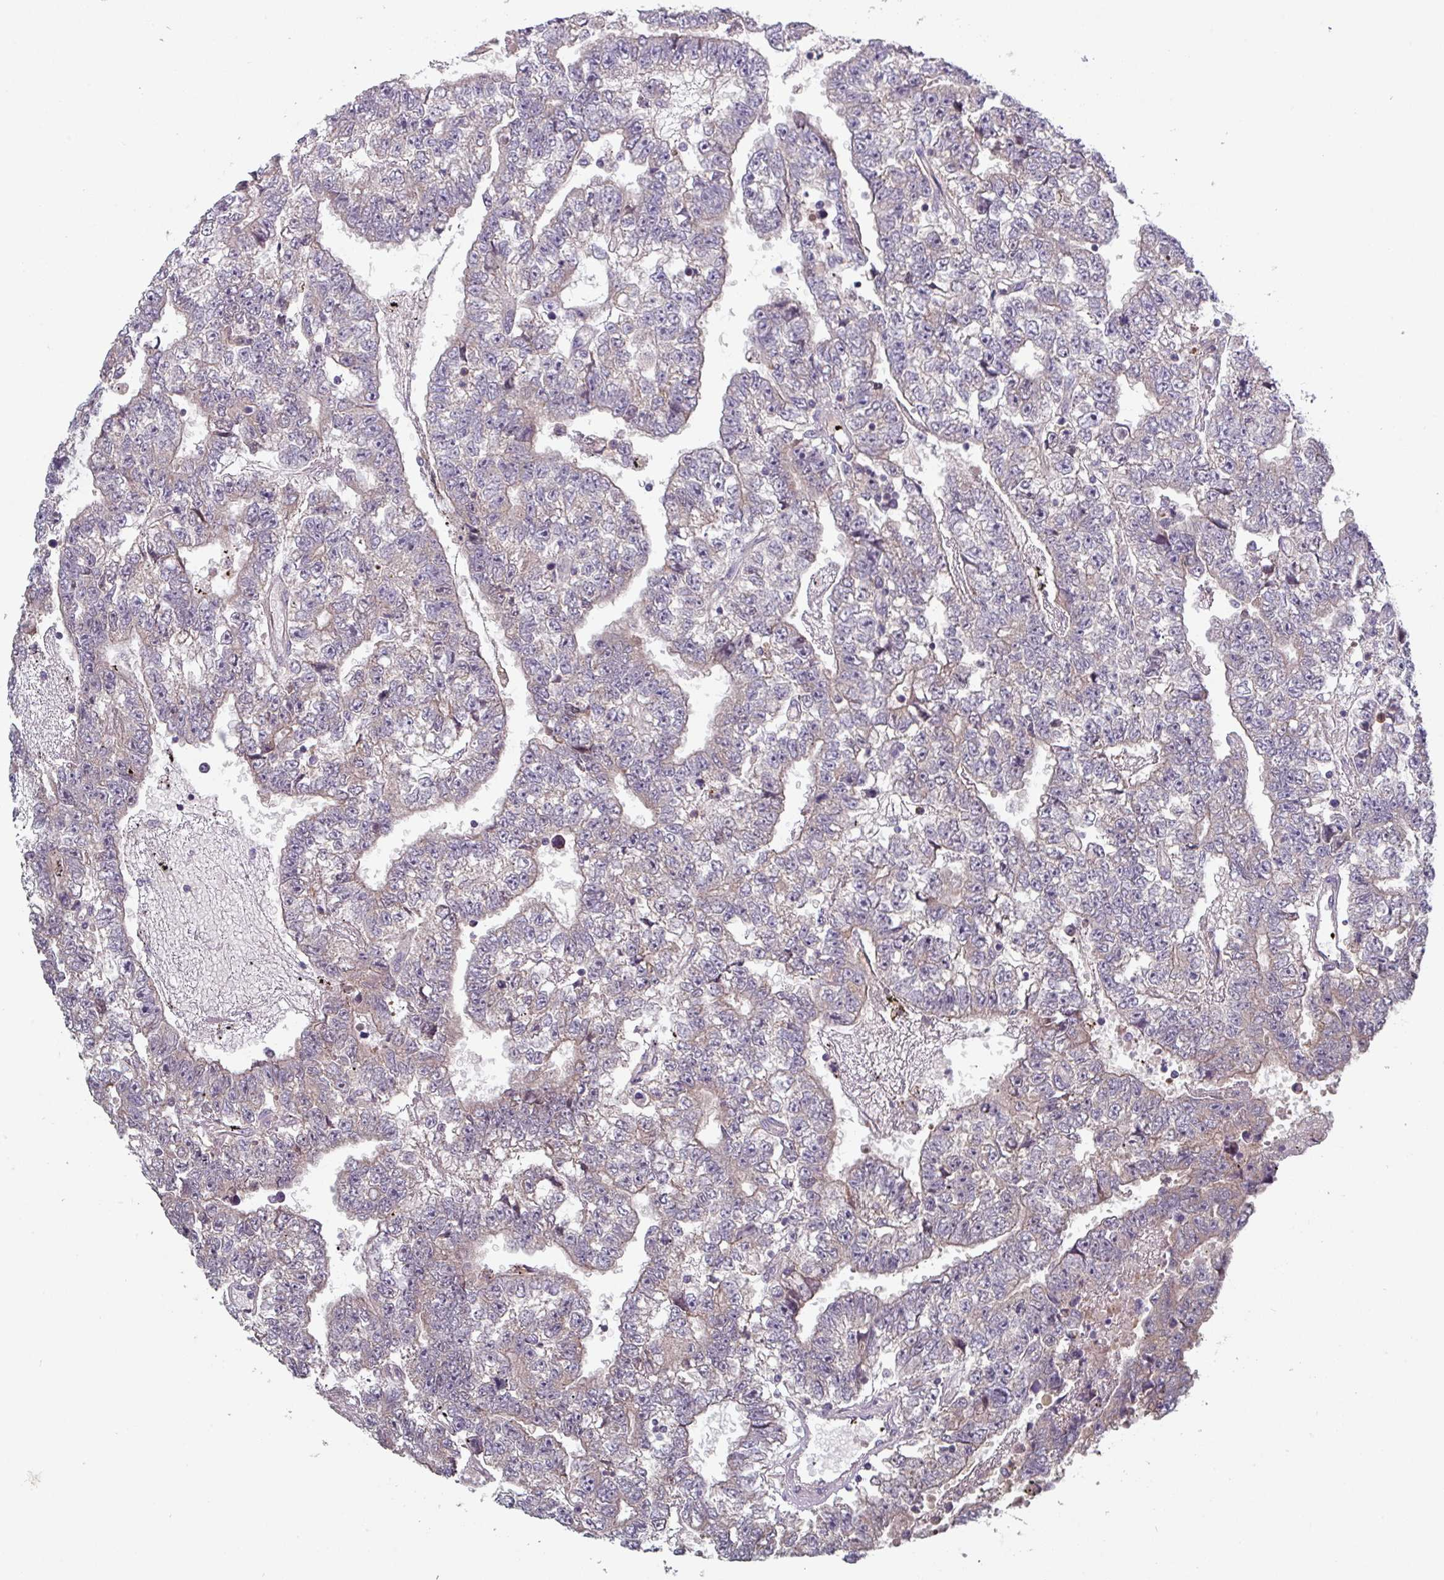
{"staining": {"intensity": "weak", "quantity": "<25%", "location": "cytoplasmic/membranous"}, "tissue": "testis cancer", "cell_type": "Tumor cells", "image_type": "cancer", "snomed": [{"axis": "morphology", "description": "Carcinoma, Embryonal, NOS"}, {"axis": "topography", "description": "Testis"}], "caption": "Embryonal carcinoma (testis) was stained to show a protein in brown. There is no significant staining in tumor cells.", "gene": "PRAMEF8", "patient": {"sex": "male", "age": 25}}